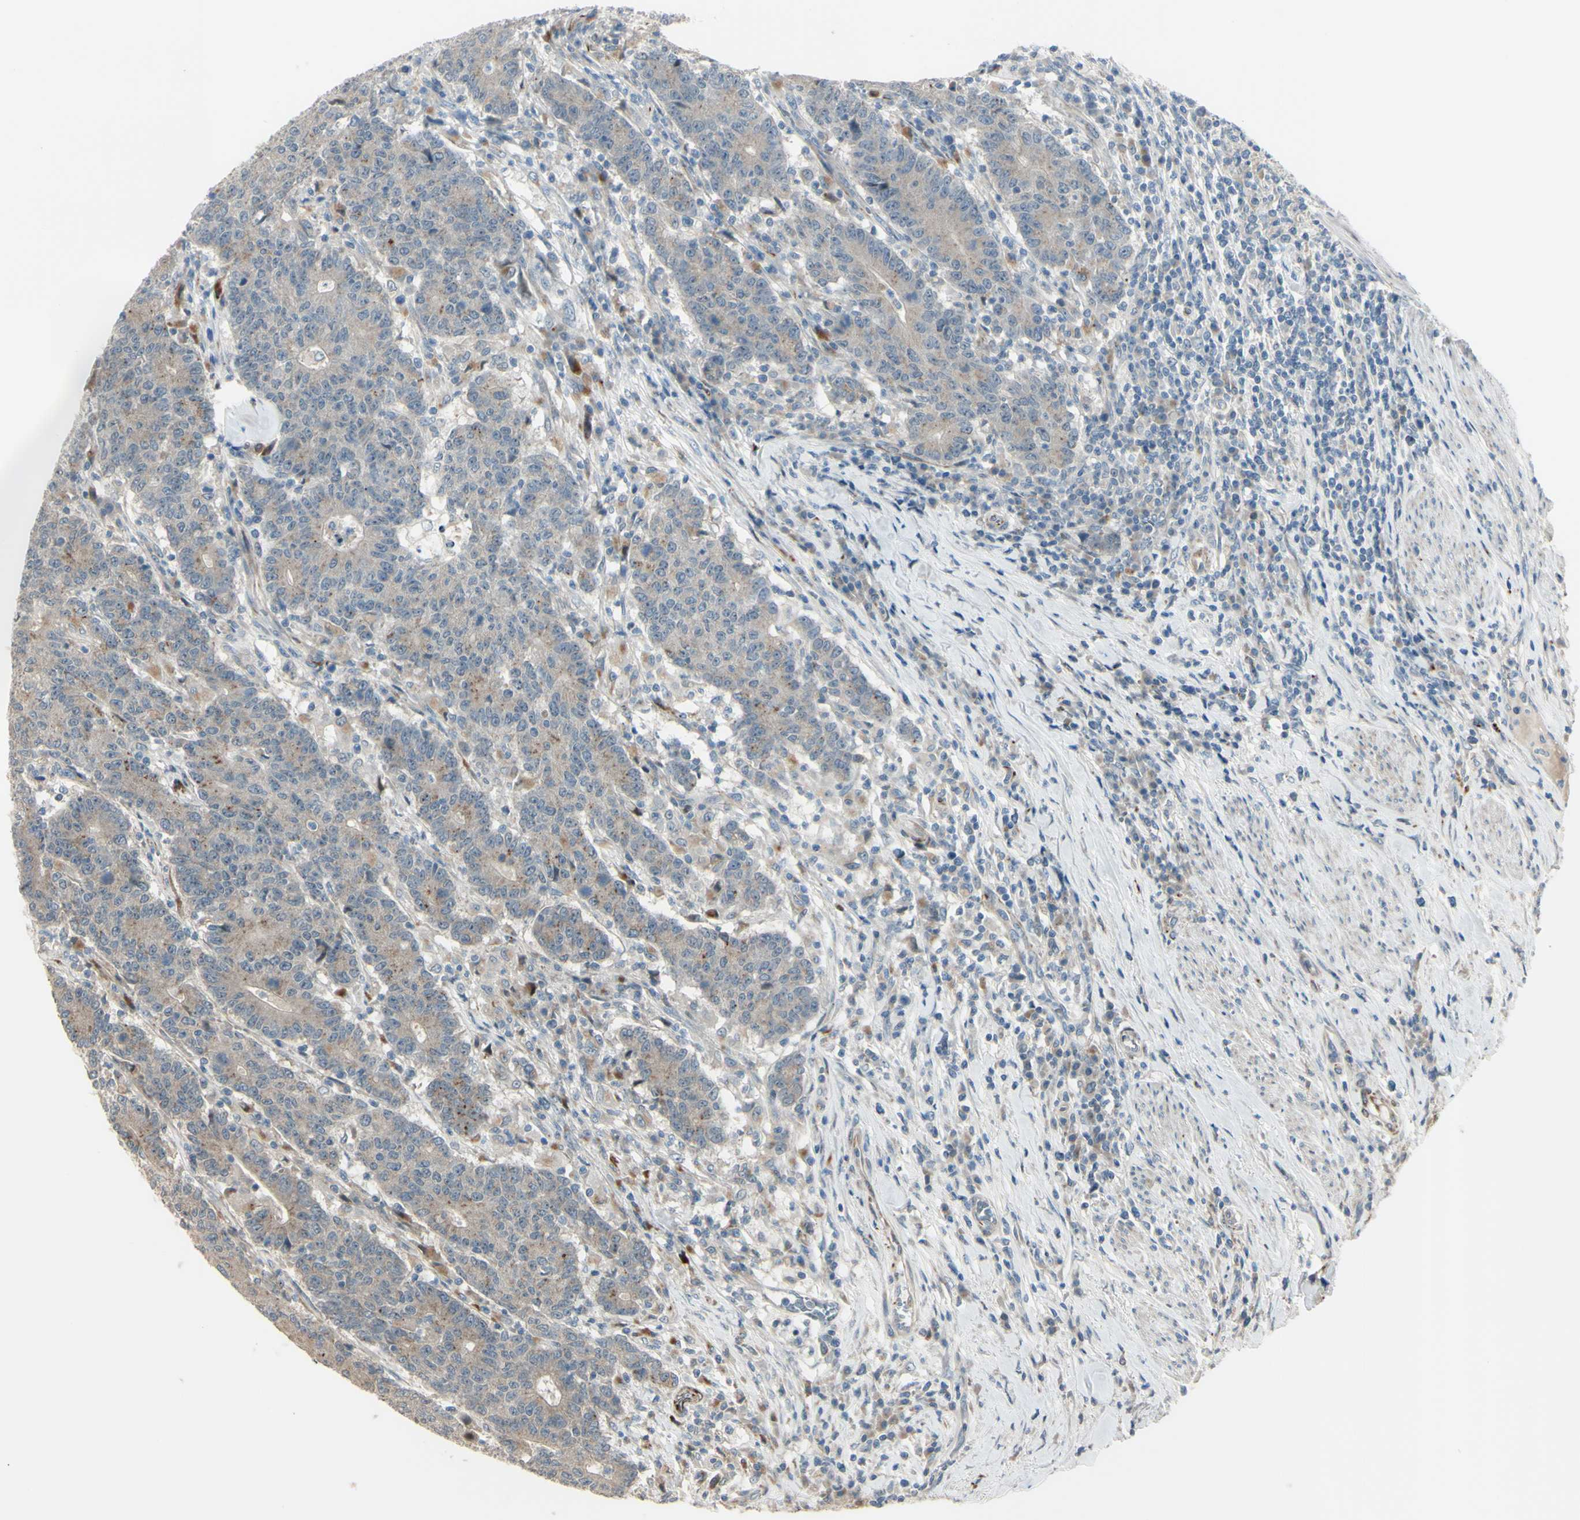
{"staining": {"intensity": "weak", "quantity": ">75%", "location": "cytoplasmic/membranous"}, "tissue": "colorectal cancer", "cell_type": "Tumor cells", "image_type": "cancer", "snomed": [{"axis": "morphology", "description": "Normal tissue, NOS"}, {"axis": "morphology", "description": "Adenocarcinoma, NOS"}, {"axis": "topography", "description": "Colon"}], "caption": "Immunohistochemistry (IHC) (DAB) staining of adenocarcinoma (colorectal) exhibits weak cytoplasmic/membranous protein expression in approximately >75% of tumor cells.", "gene": "NDFIP1", "patient": {"sex": "female", "age": 75}}